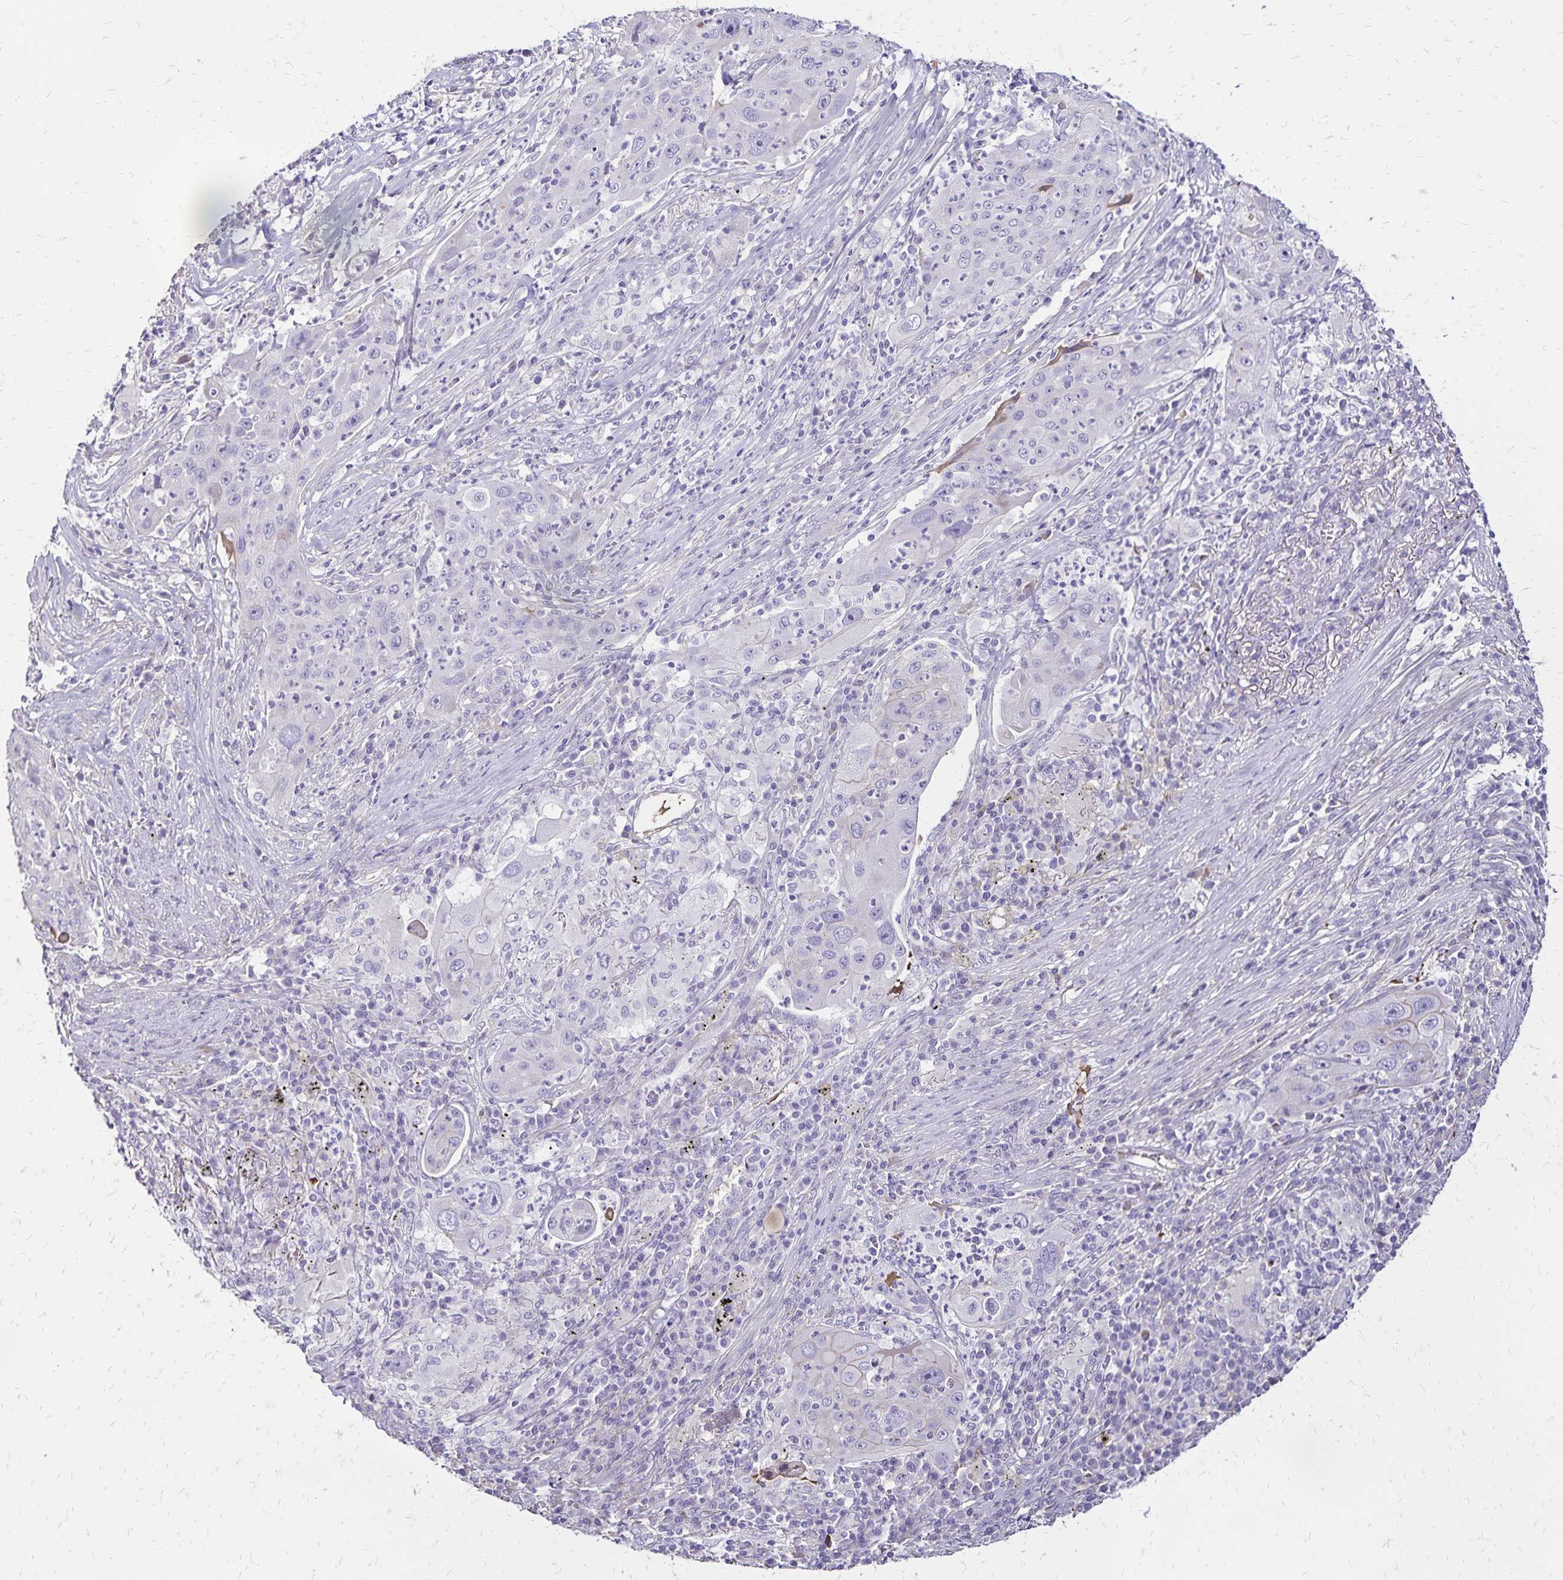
{"staining": {"intensity": "negative", "quantity": "none", "location": "none"}, "tissue": "lung cancer", "cell_type": "Tumor cells", "image_type": "cancer", "snomed": [{"axis": "morphology", "description": "Squamous cell carcinoma, NOS"}, {"axis": "topography", "description": "Lung"}], "caption": "A histopathology image of squamous cell carcinoma (lung) stained for a protein displays no brown staining in tumor cells.", "gene": "KISS1", "patient": {"sex": "female", "age": 59}}